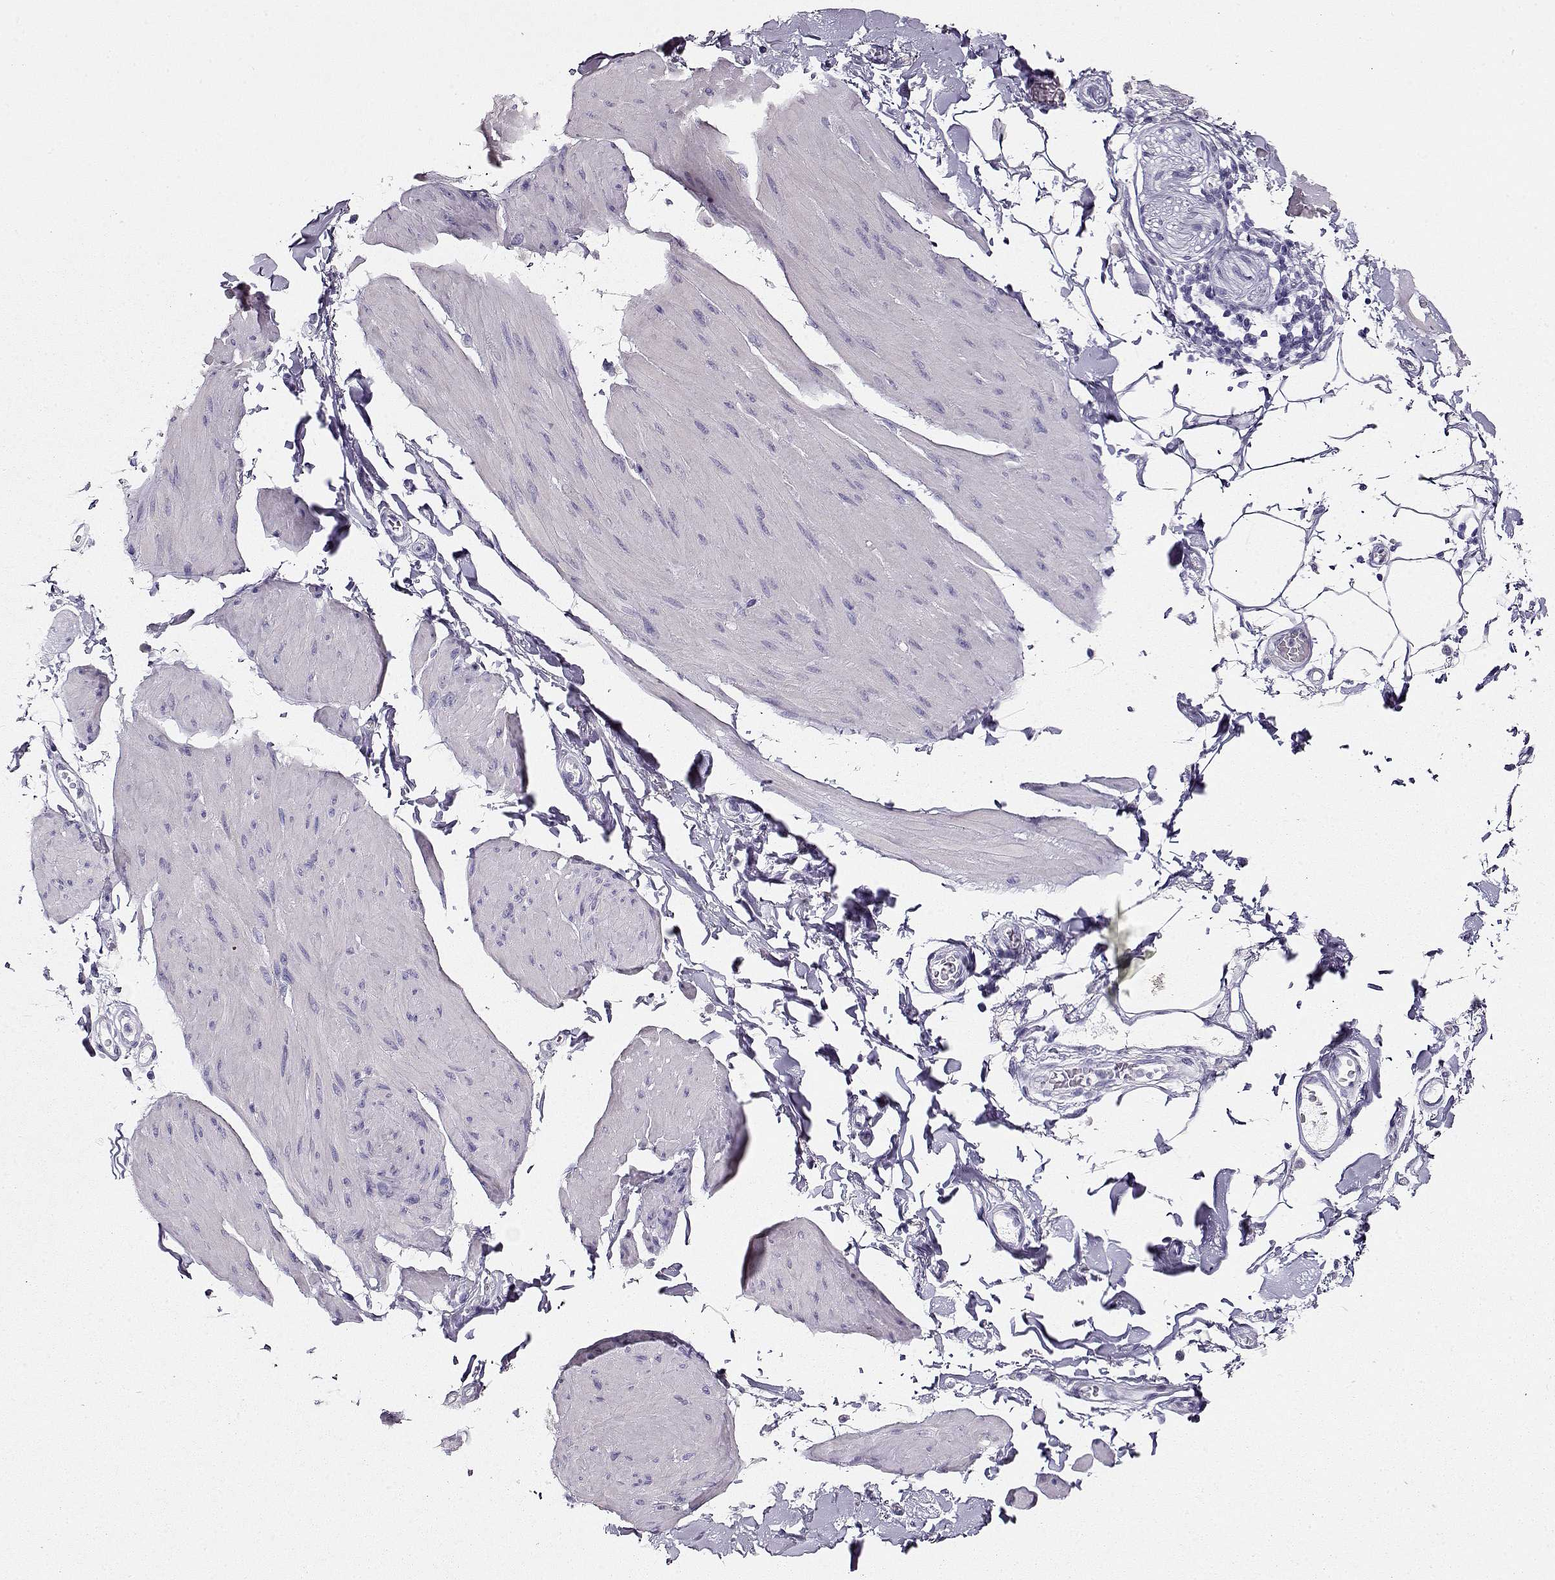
{"staining": {"intensity": "negative", "quantity": "none", "location": "none"}, "tissue": "smooth muscle", "cell_type": "Smooth muscle cells", "image_type": "normal", "snomed": [{"axis": "morphology", "description": "Normal tissue, NOS"}, {"axis": "topography", "description": "Adipose tissue"}, {"axis": "topography", "description": "Smooth muscle"}, {"axis": "topography", "description": "Peripheral nerve tissue"}], "caption": "A high-resolution histopathology image shows immunohistochemistry (IHC) staining of benign smooth muscle, which displays no significant staining in smooth muscle cells.", "gene": "ACTN2", "patient": {"sex": "male", "age": 83}}